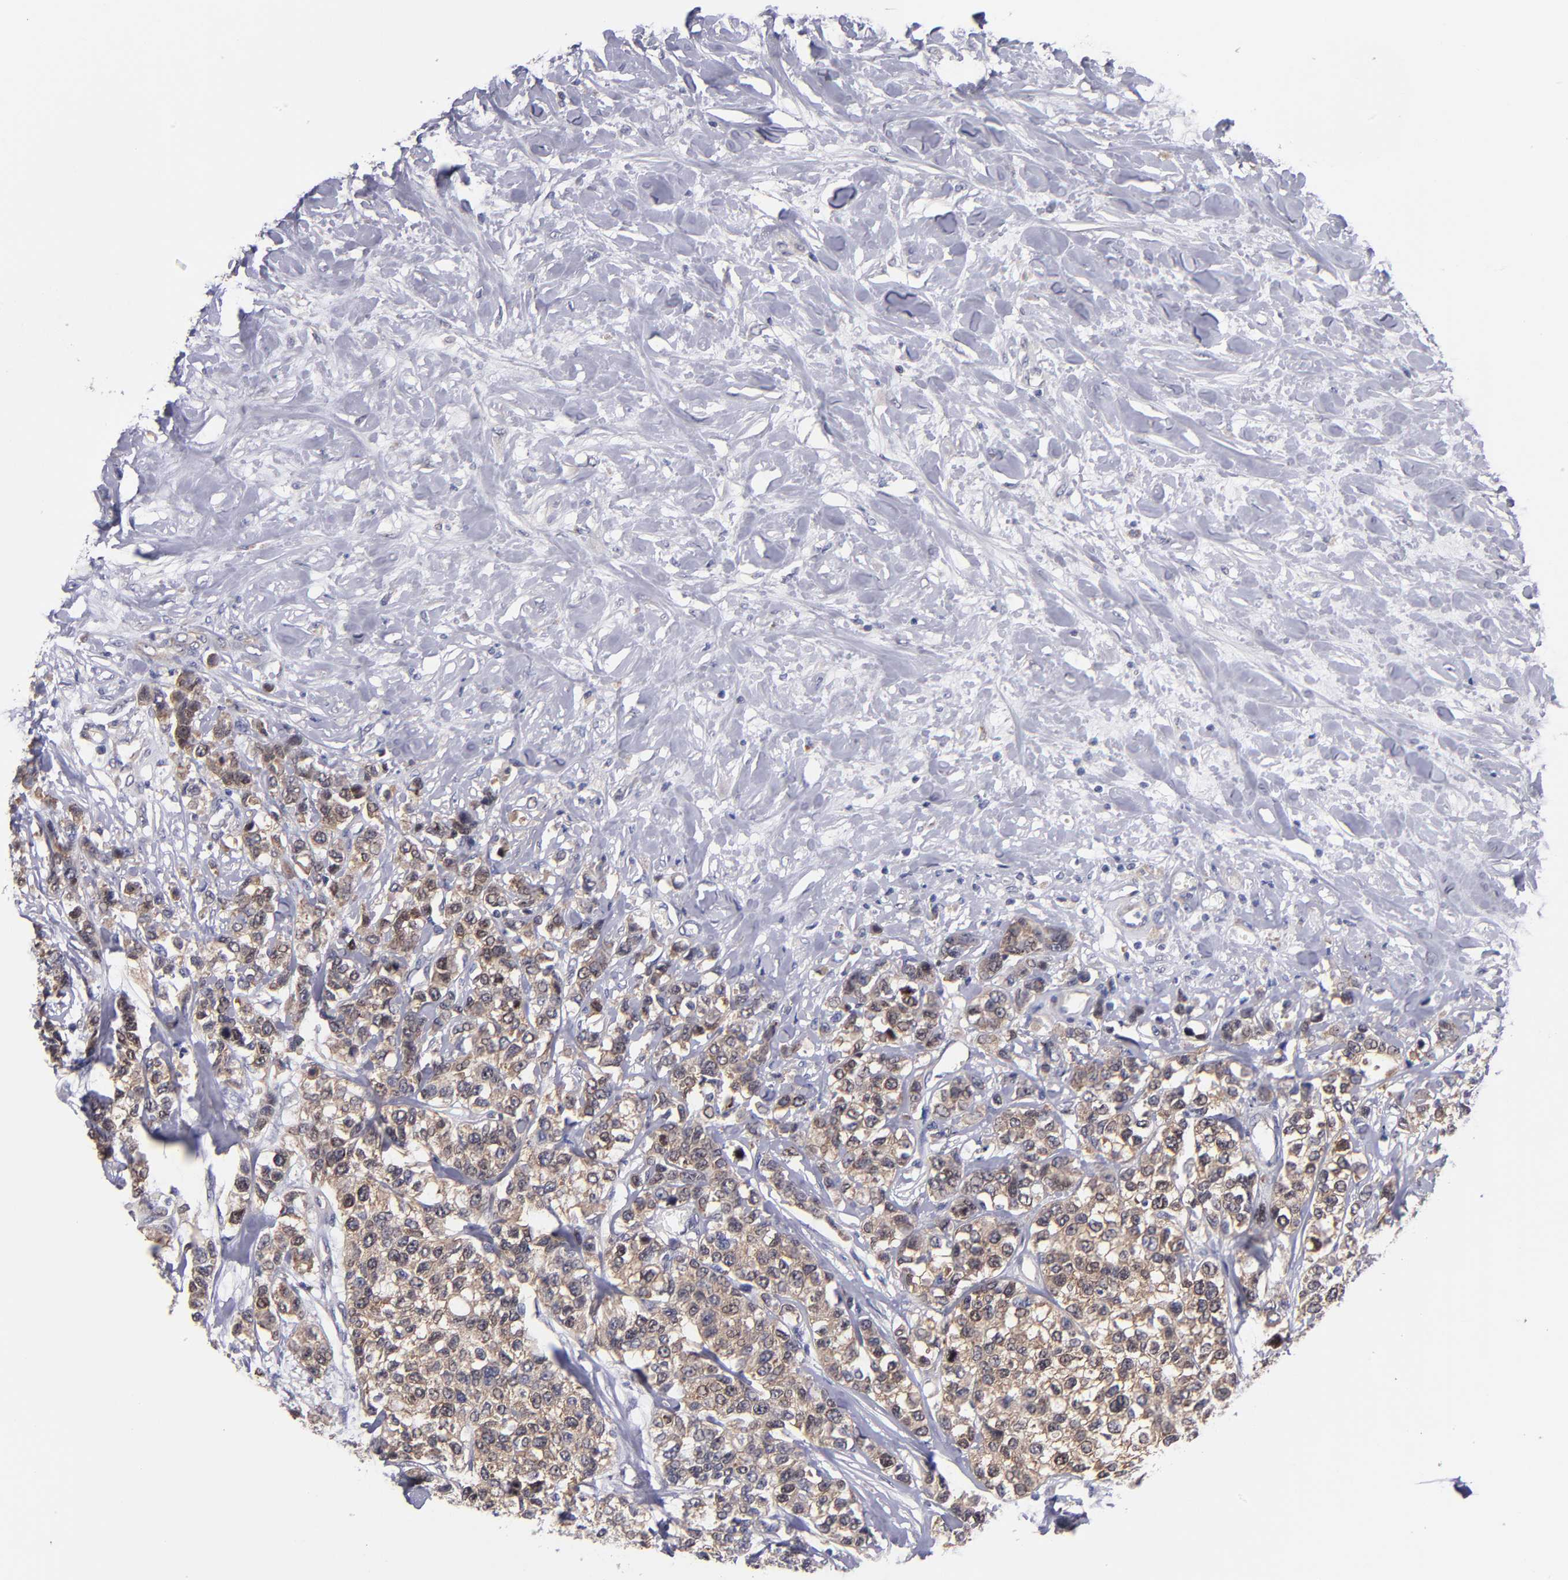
{"staining": {"intensity": "weak", "quantity": ">75%", "location": "cytoplasmic/membranous"}, "tissue": "breast cancer", "cell_type": "Tumor cells", "image_type": "cancer", "snomed": [{"axis": "morphology", "description": "Duct carcinoma"}, {"axis": "topography", "description": "Breast"}], "caption": "Human intraductal carcinoma (breast) stained for a protein (brown) reveals weak cytoplasmic/membranous positive positivity in about >75% of tumor cells.", "gene": "EIF3L", "patient": {"sex": "female", "age": 51}}